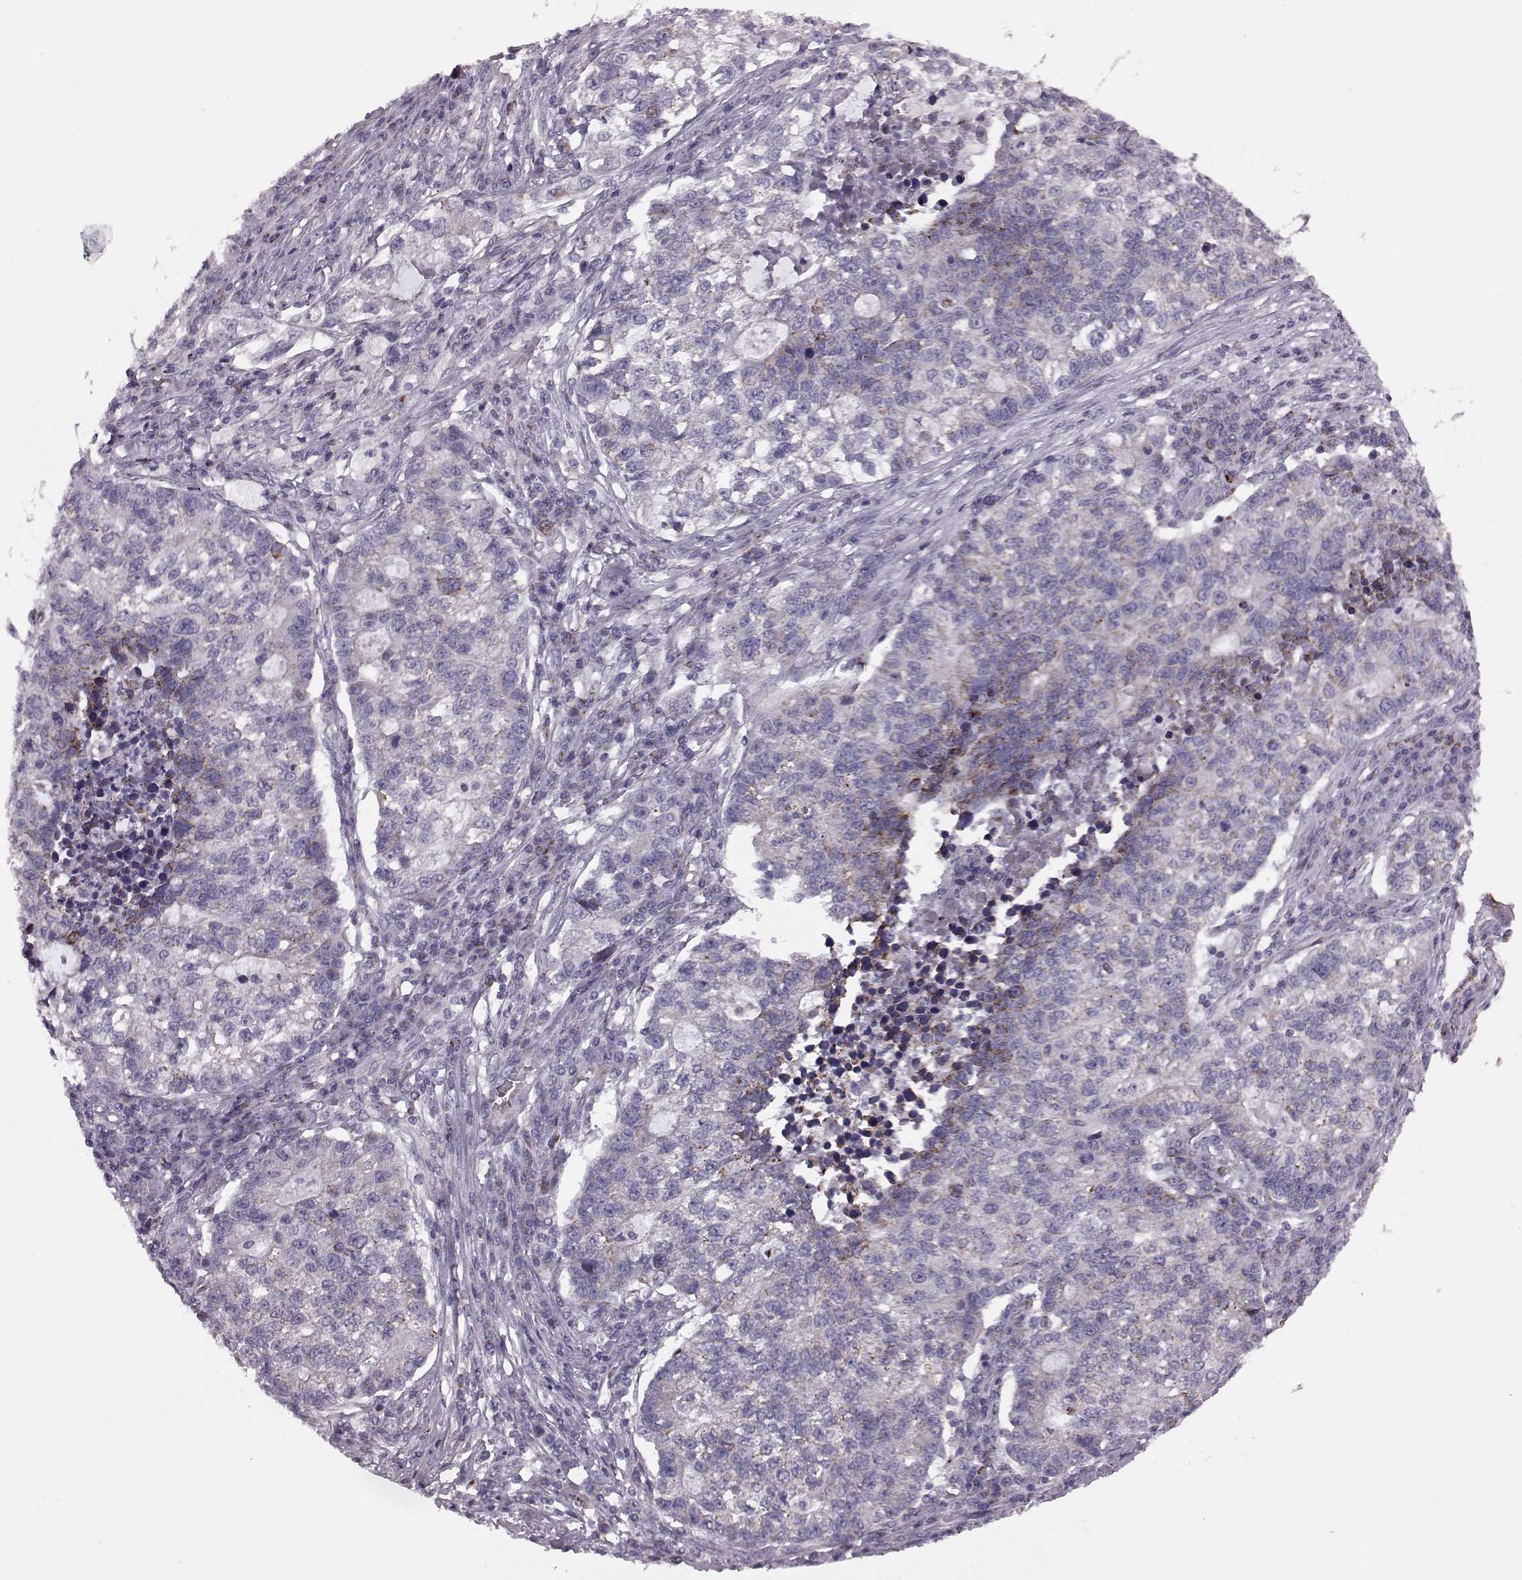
{"staining": {"intensity": "moderate", "quantity": "<25%", "location": "cytoplasmic/membranous"}, "tissue": "lung cancer", "cell_type": "Tumor cells", "image_type": "cancer", "snomed": [{"axis": "morphology", "description": "Adenocarcinoma, NOS"}, {"axis": "topography", "description": "Lung"}], "caption": "Immunohistochemistry (DAB (3,3'-diaminobenzidine)) staining of lung adenocarcinoma displays moderate cytoplasmic/membranous protein expression in approximately <25% of tumor cells. Nuclei are stained in blue.", "gene": "RIMS2", "patient": {"sex": "male", "age": 57}}